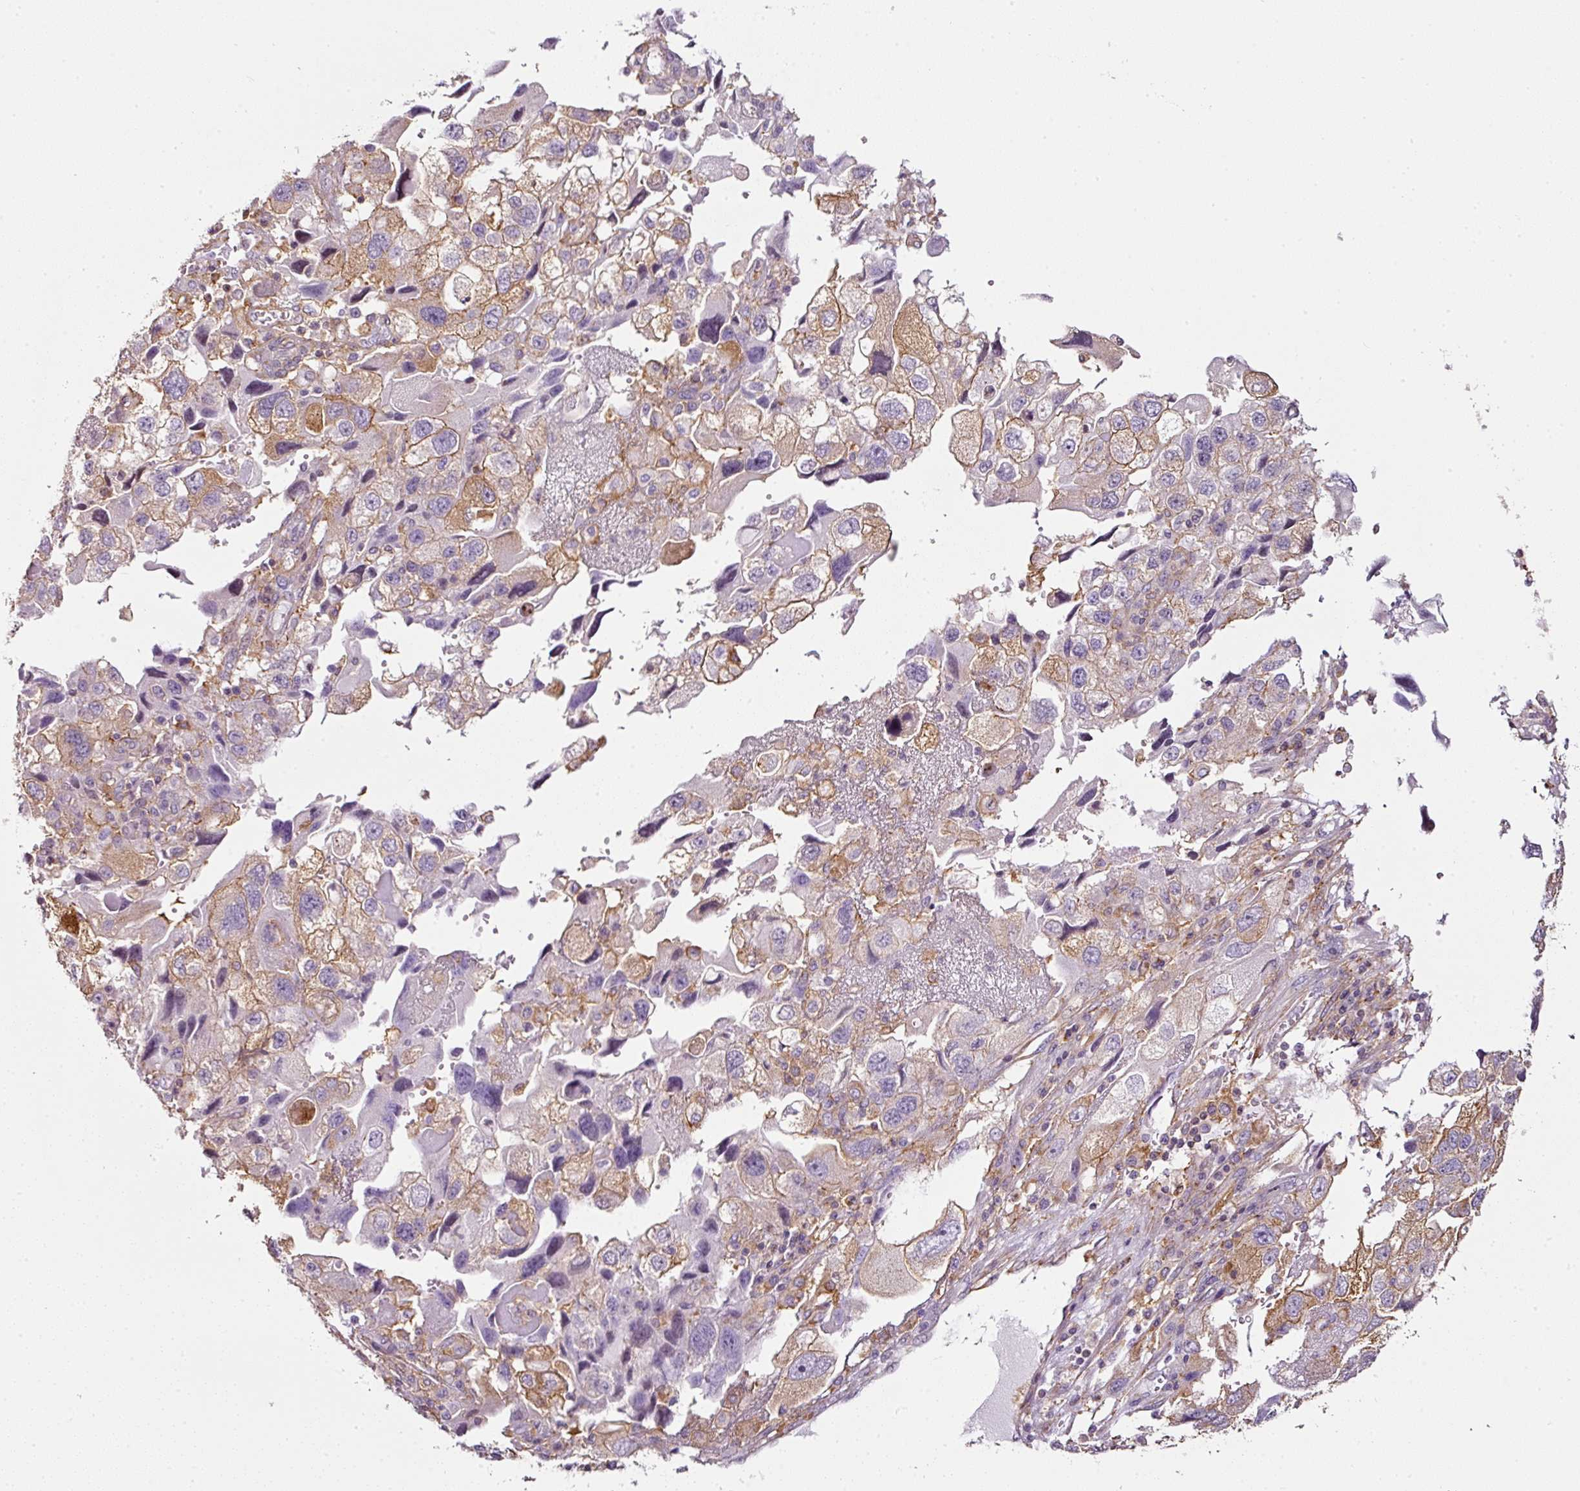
{"staining": {"intensity": "moderate", "quantity": "<25%", "location": "cytoplasmic/membranous"}, "tissue": "endometrial cancer", "cell_type": "Tumor cells", "image_type": "cancer", "snomed": [{"axis": "morphology", "description": "Adenocarcinoma, NOS"}, {"axis": "topography", "description": "Endometrium"}], "caption": "A brown stain highlights moderate cytoplasmic/membranous staining of a protein in adenocarcinoma (endometrial) tumor cells.", "gene": "SCNM1", "patient": {"sex": "female", "age": 49}}